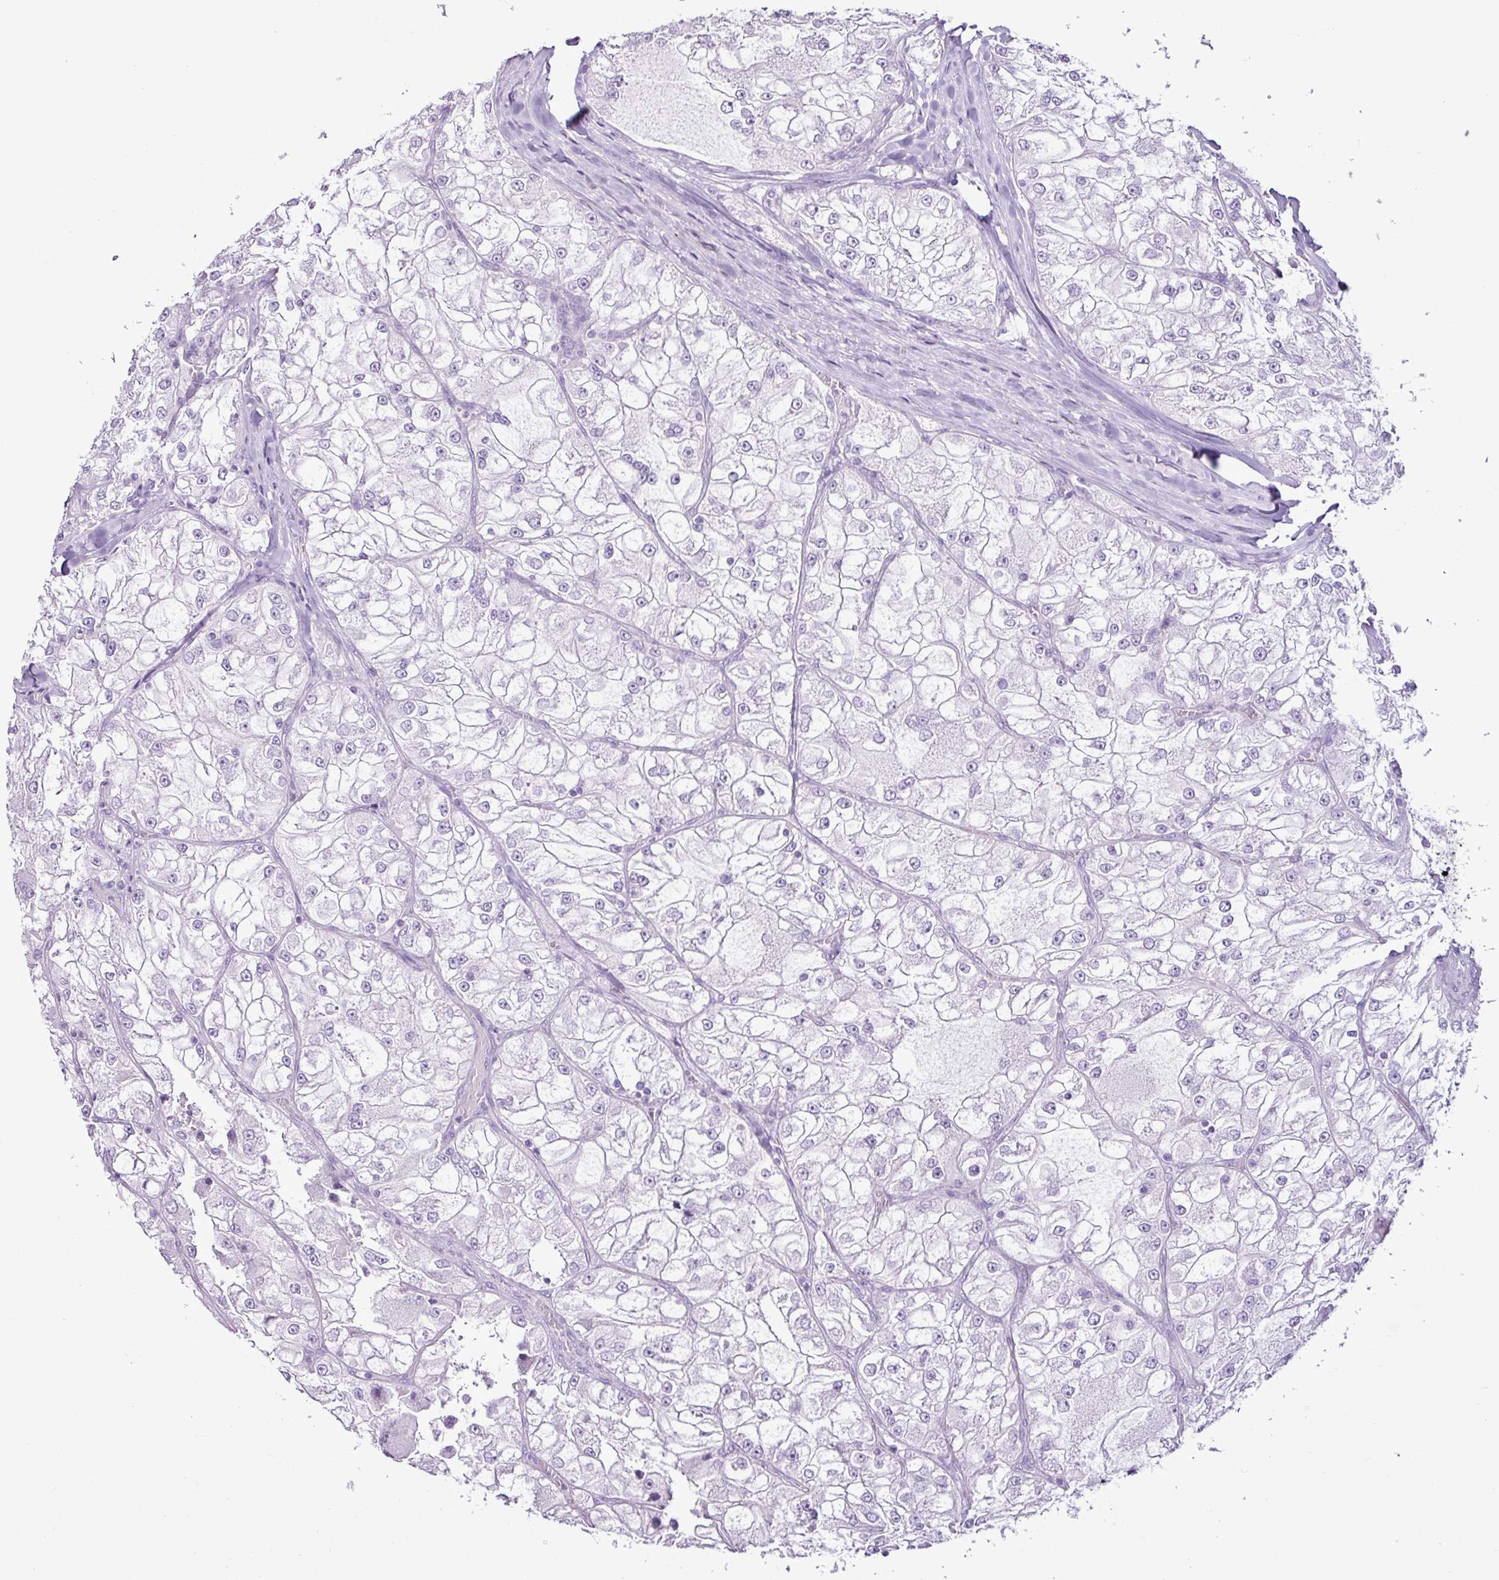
{"staining": {"intensity": "negative", "quantity": "none", "location": "none"}, "tissue": "renal cancer", "cell_type": "Tumor cells", "image_type": "cancer", "snomed": [{"axis": "morphology", "description": "Adenocarcinoma, NOS"}, {"axis": "topography", "description": "Kidney"}], "caption": "Tumor cells are negative for protein expression in human renal adenocarcinoma.", "gene": "PGR", "patient": {"sex": "female", "age": 72}}